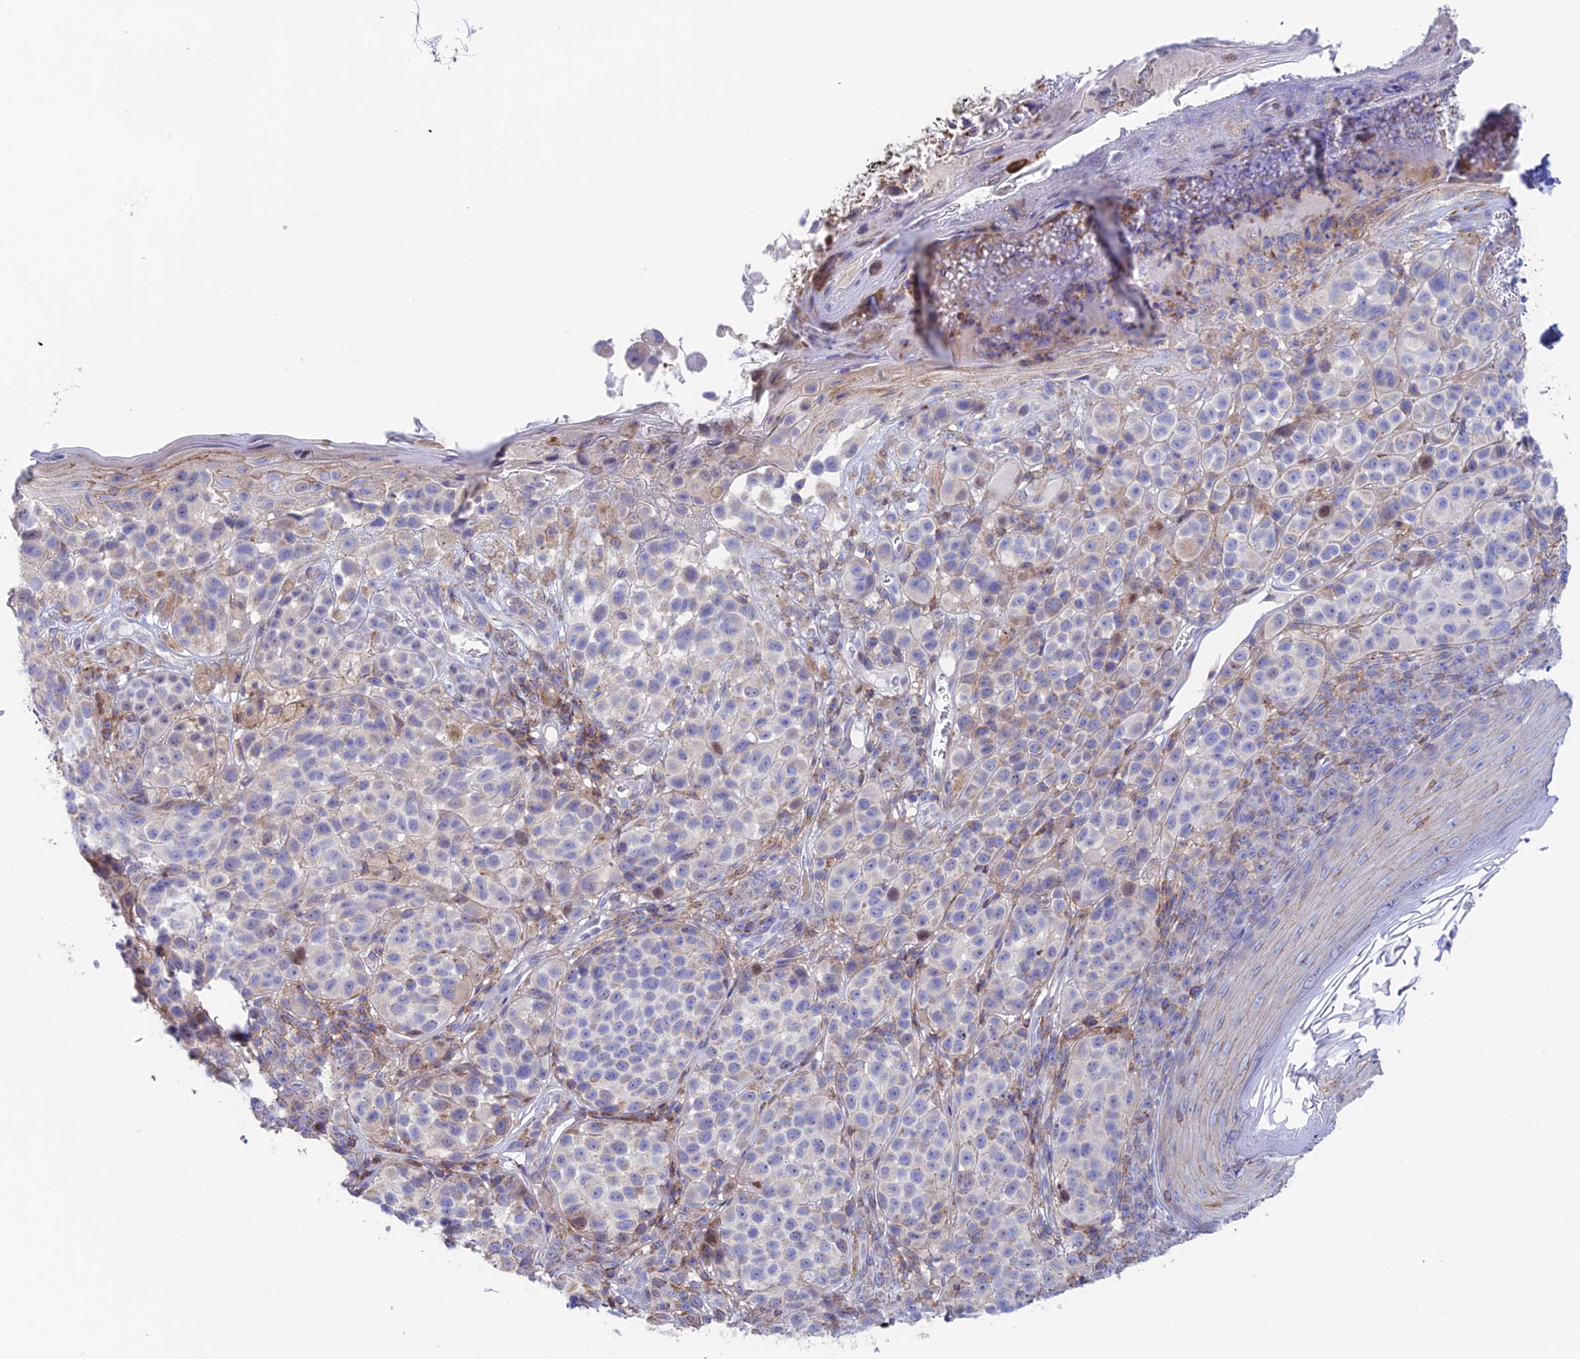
{"staining": {"intensity": "negative", "quantity": "none", "location": "none"}, "tissue": "melanoma", "cell_type": "Tumor cells", "image_type": "cancer", "snomed": [{"axis": "morphology", "description": "Malignant melanoma, NOS"}, {"axis": "topography", "description": "Skin"}], "caption": "Tumor cells are negative for protein expression in human melanoma.", "gene": "PRIM1", "patient": {"sex": "male", "age": 38}}